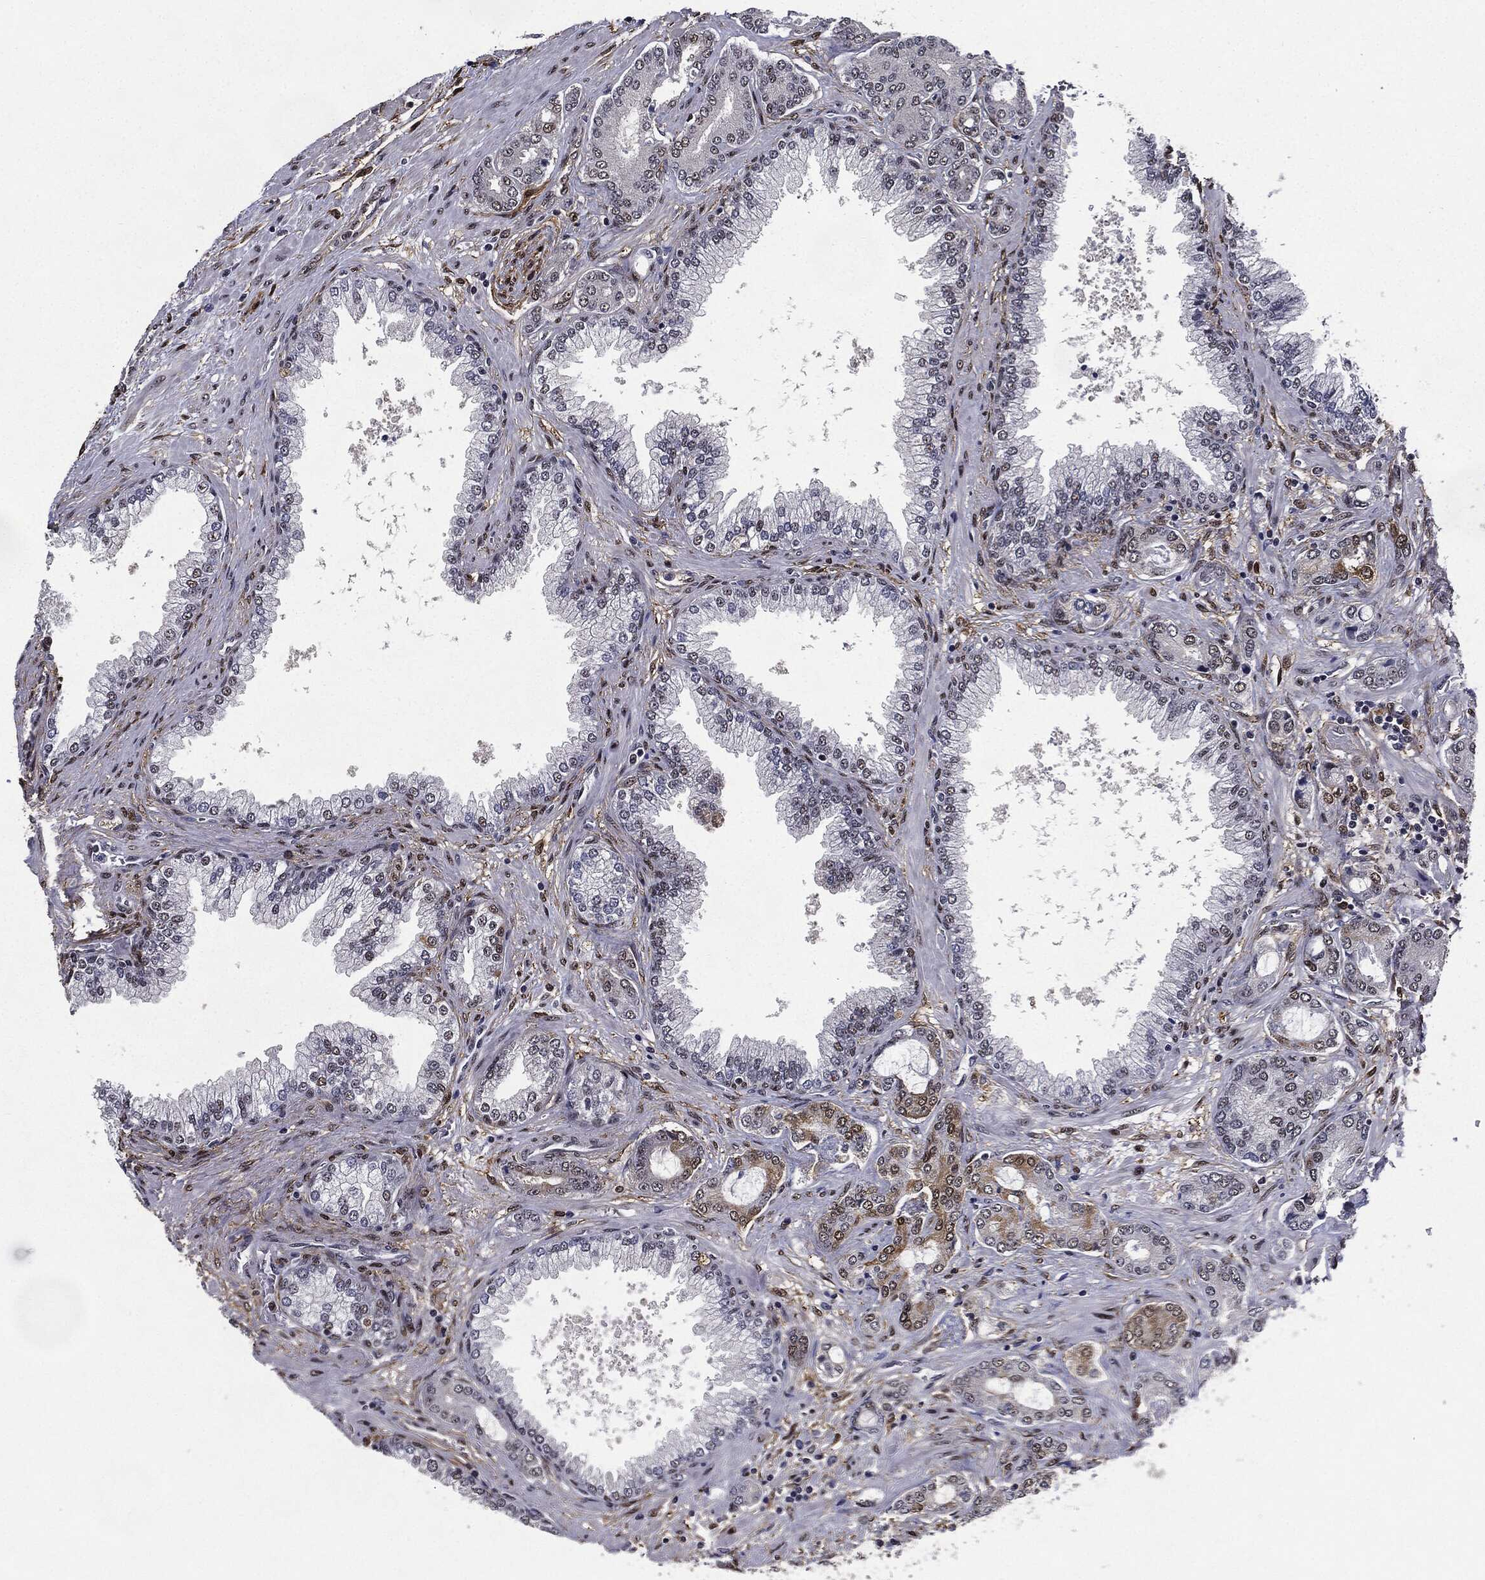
{"staining": {"intensity": "moderate", "quantity": "<25%", "location": "cytoplasmic/membranous"}, "tissue": "prostate cancer", "cell_type": "Tumor cells", "image_type": "cancer", "snomed": [{"axis": "morphology", "description": "Adenocarcinoma, Low grade"}, {"axis": "topography", "description": "Prostate"}], "caption": "Human adenocarcinoma (low-grade) (prostate) stained with a protein marker demonstrates moderate staining in tumor cells.", "gene": "JUN", "patient": {"sex": "male", "age": 68}}